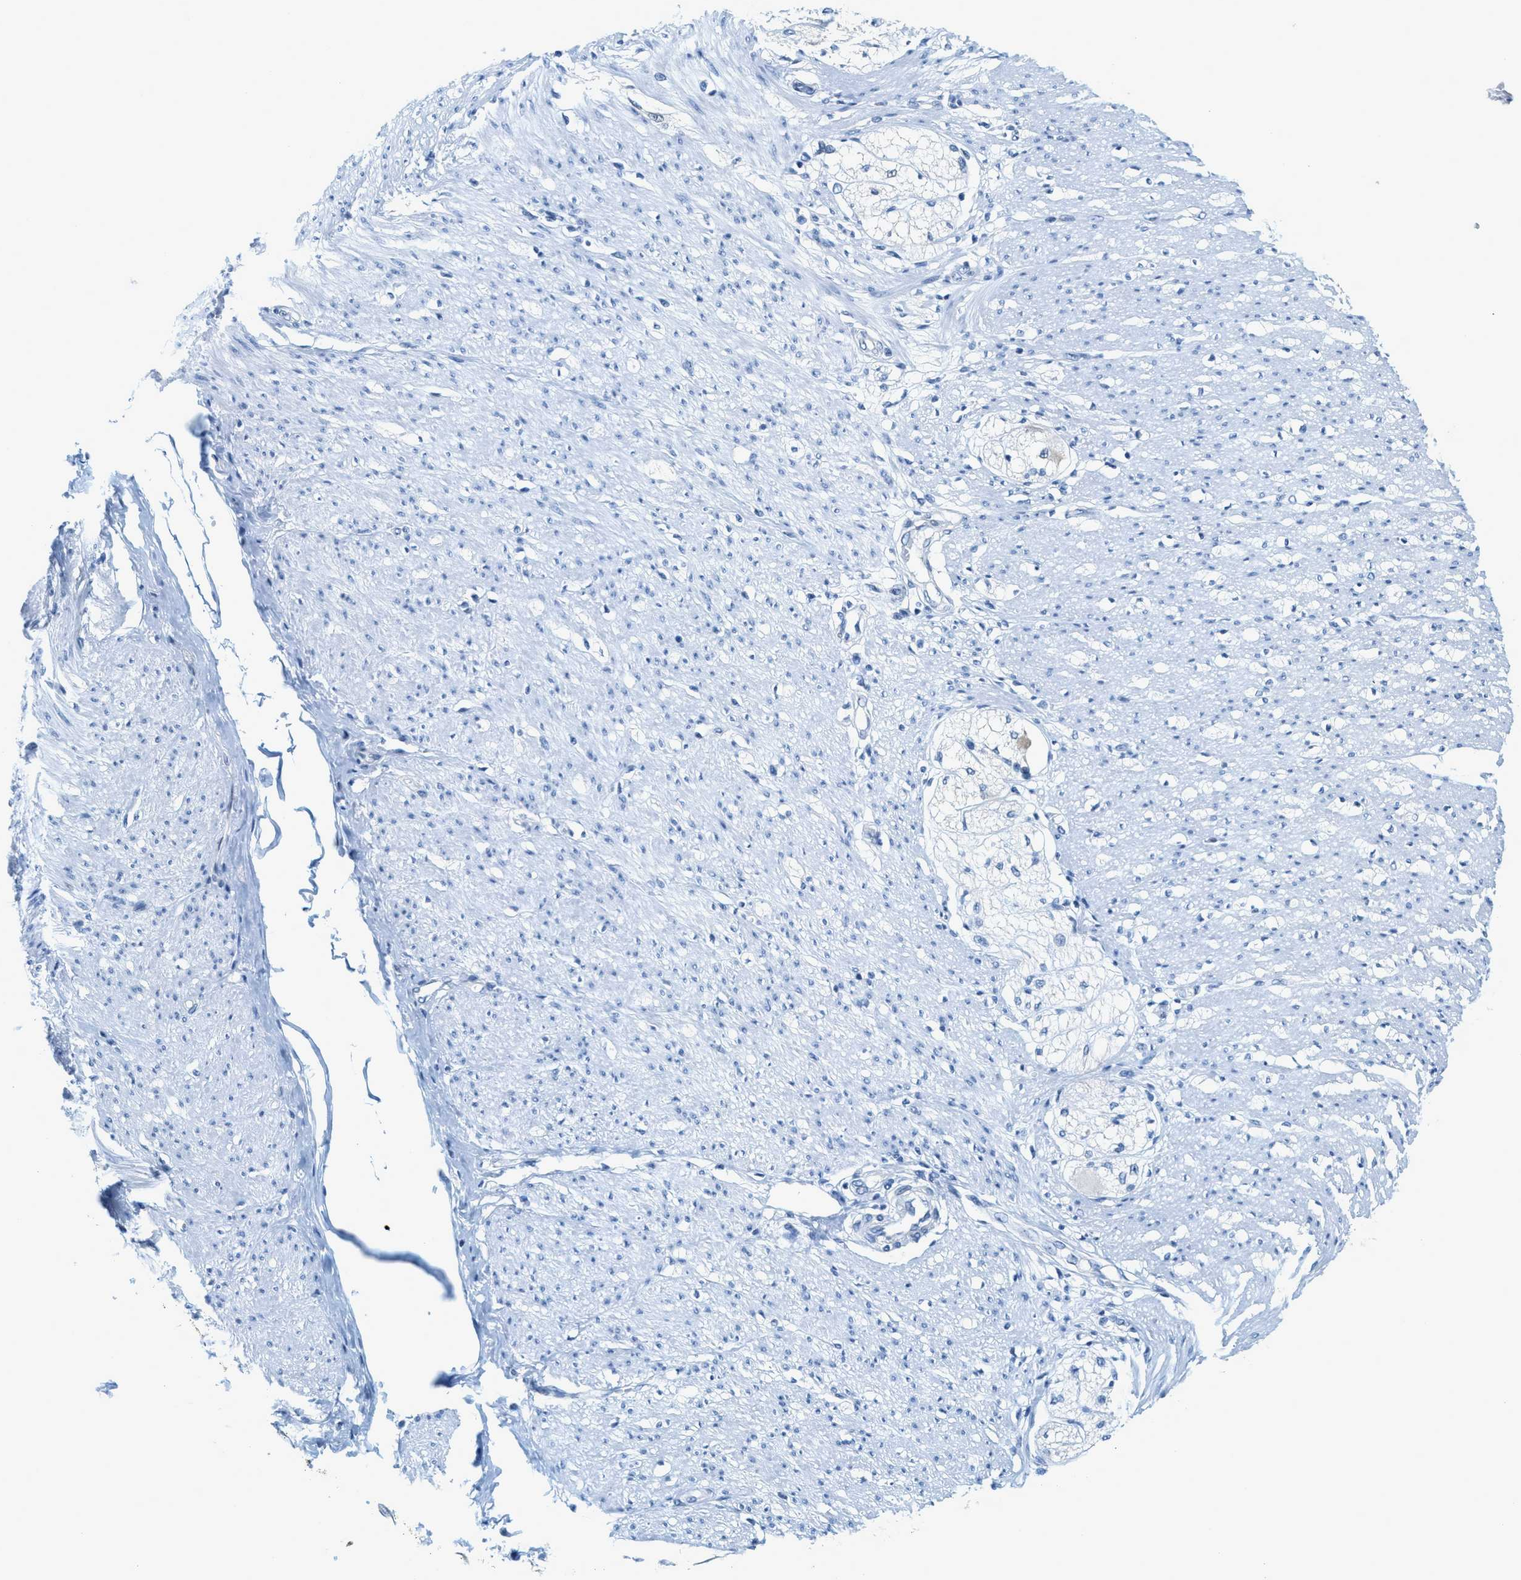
{"staining": {"intensity": "negative", "quantity": "none", "location": "none"}, "tissue": "adipose tissue", "cell_type": "Adipocytes", "image_type": "normal", "snomed": [{"axis": "morphology", "description": "Normal tissue, NOS"}, {"axis": "morphology", "description": "Adenocarcinoma, NOS"}, {"axis": "topography", "description": "Colon"}, {"axis": "topography", "description": "Peripheral nerve tissue"}], "caption": "An IHC micrograph of unremarkable adipose tissue is shown. There is no staining in adipocytes of adipose tissue. (Stains: DAB immunohistochemistry with hematoxylin counter stain, Microscopy: brightfield microscopy at high magnification).", "gene": "CYP4X1", "patient": {"sex": "male", "age": 14}}